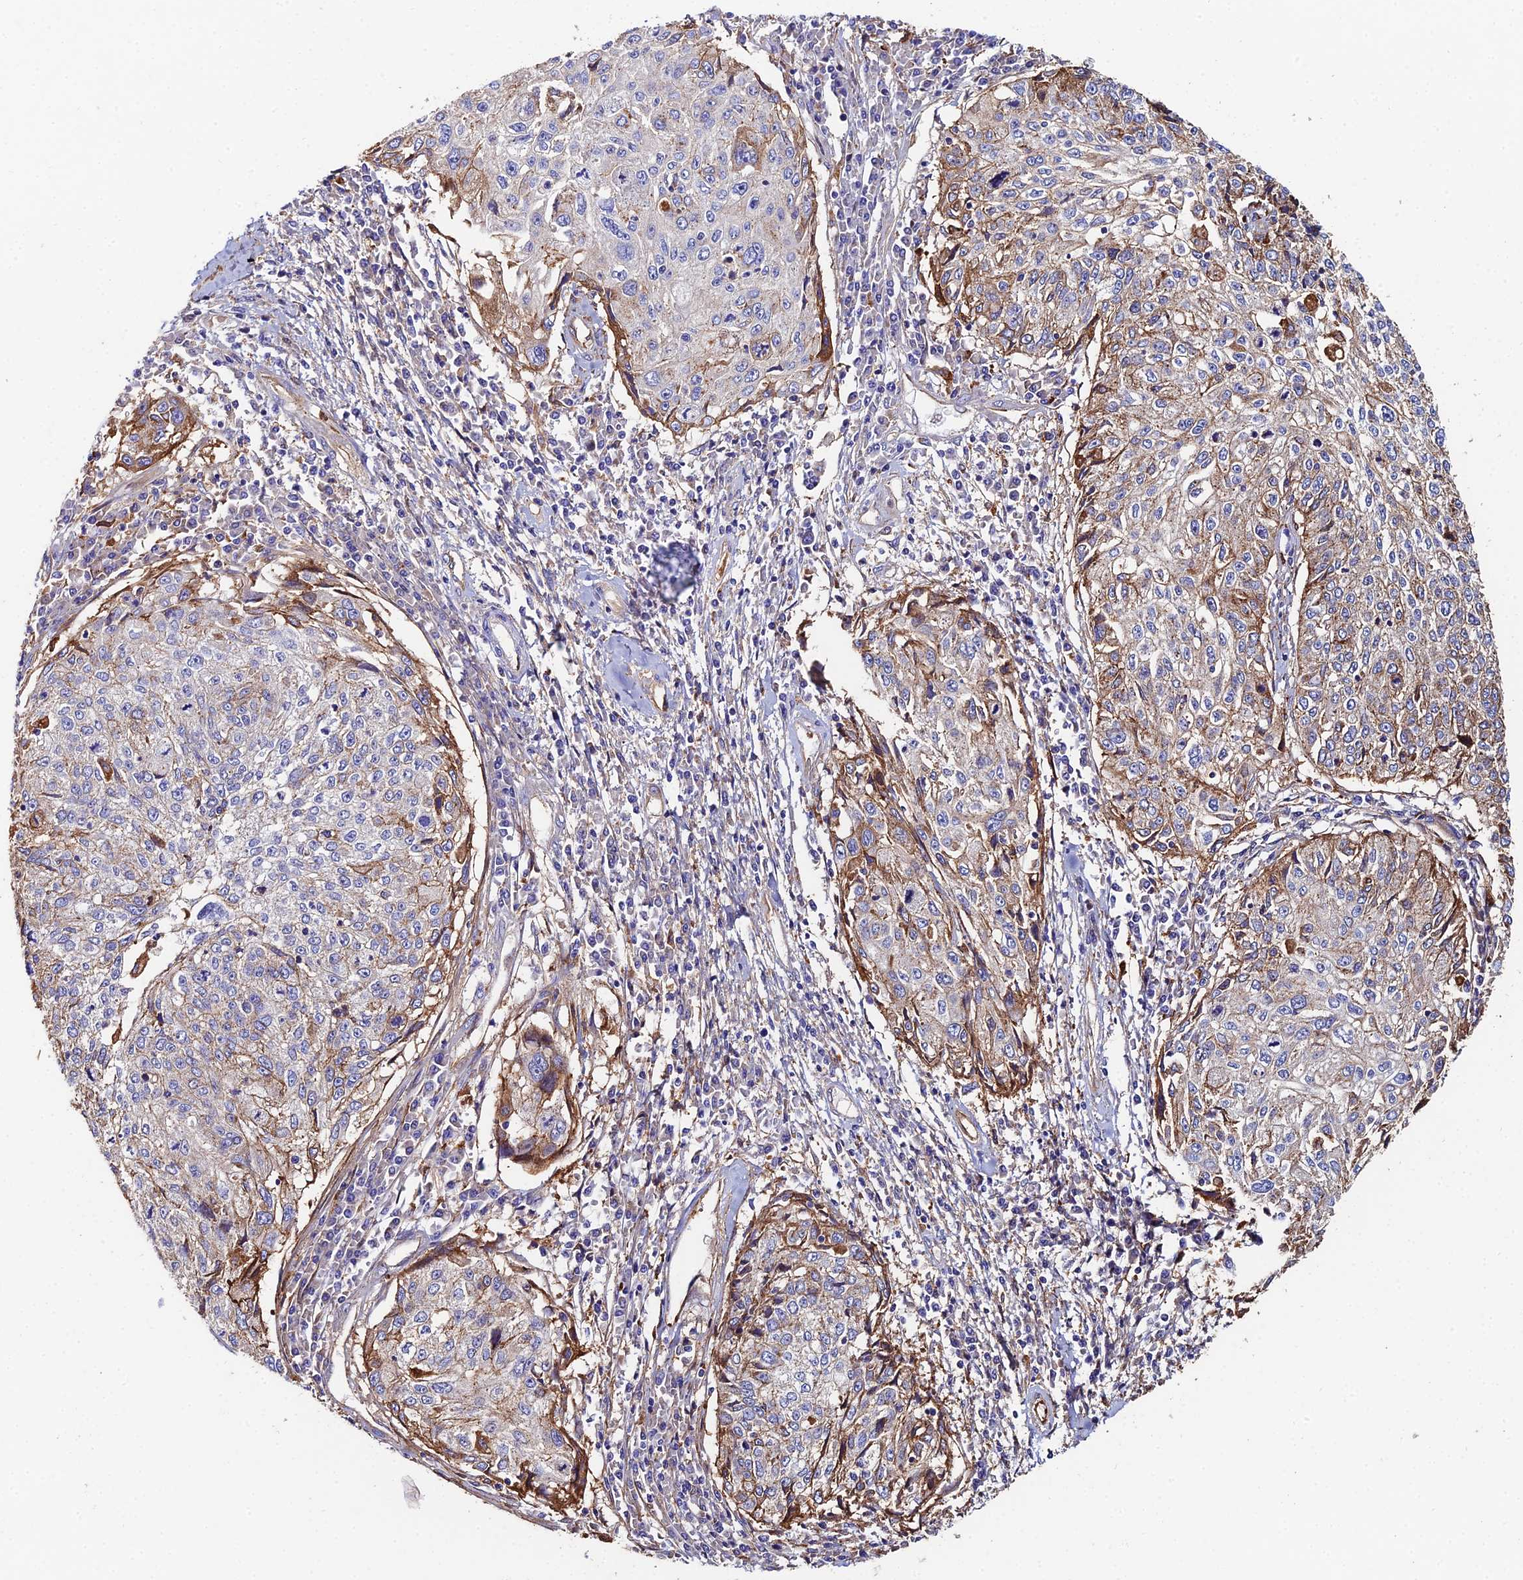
{"staining": {"intensity": "moderate", "quantity": "<25%", "location": "cytoplasmic/membranous"}, "tissue": "cervical cancer", "cell_type": "Tumor cells", "image_type": "cancer", "snomed": [{"axis": "morphology", "description": "Squamous cell carcinoma, NOS"}, {"axis": "topography", "description": "Cervix"}], "caption": "Immunohistochemistry (IHC) photomicrograph of neoplastic tissue: cervical cancer stained using immunohistochemistry (IHC) shows low levels of moderate protein expression localized specifically in the cytoplasmic/membranous of tumor cells, appearing as a cytoplasmic/membranous brown color.", "gene": "C6", "patient": {"sex": "female", "age": 57}}